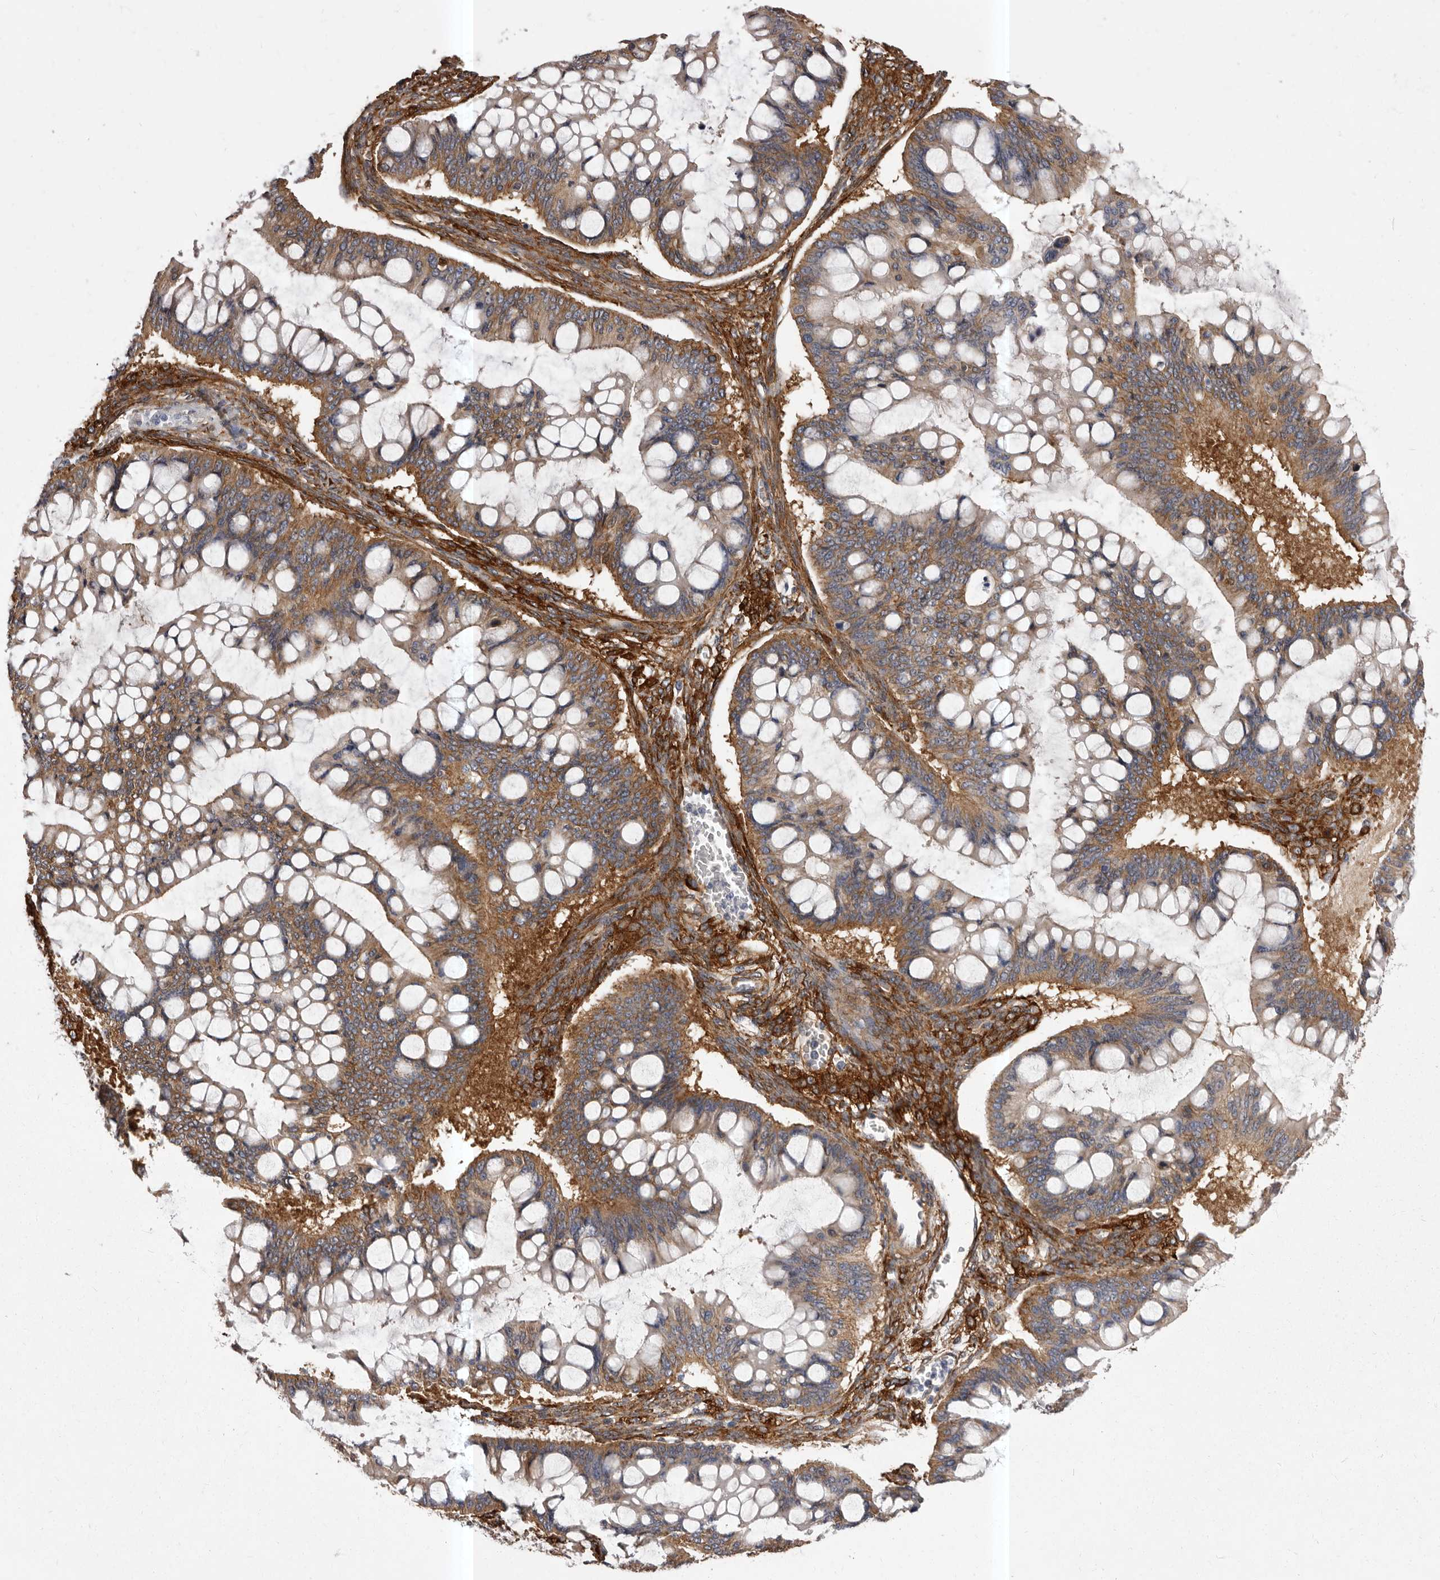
{"staining": {"intensity": "moderate", "quantity": ">75%", "location": "cytoplasmic/membranous"}, "tissue": "ovarian cancer", "cell_type": "Tumor cells", "image_type": "cancer", "snomed": [{"axis": "morphology", "description": "Cystadenocarcinoma, mucinous, NOS"}, {"axis": "topography", "description": "Ovary"}], "caption": "Ovarian cancer tissue displays moderate cytoplasmic/membranous staining in about >75% of tumor cells", "gene": "ENAH", "patient": {"sex": "female", "age": 73}}